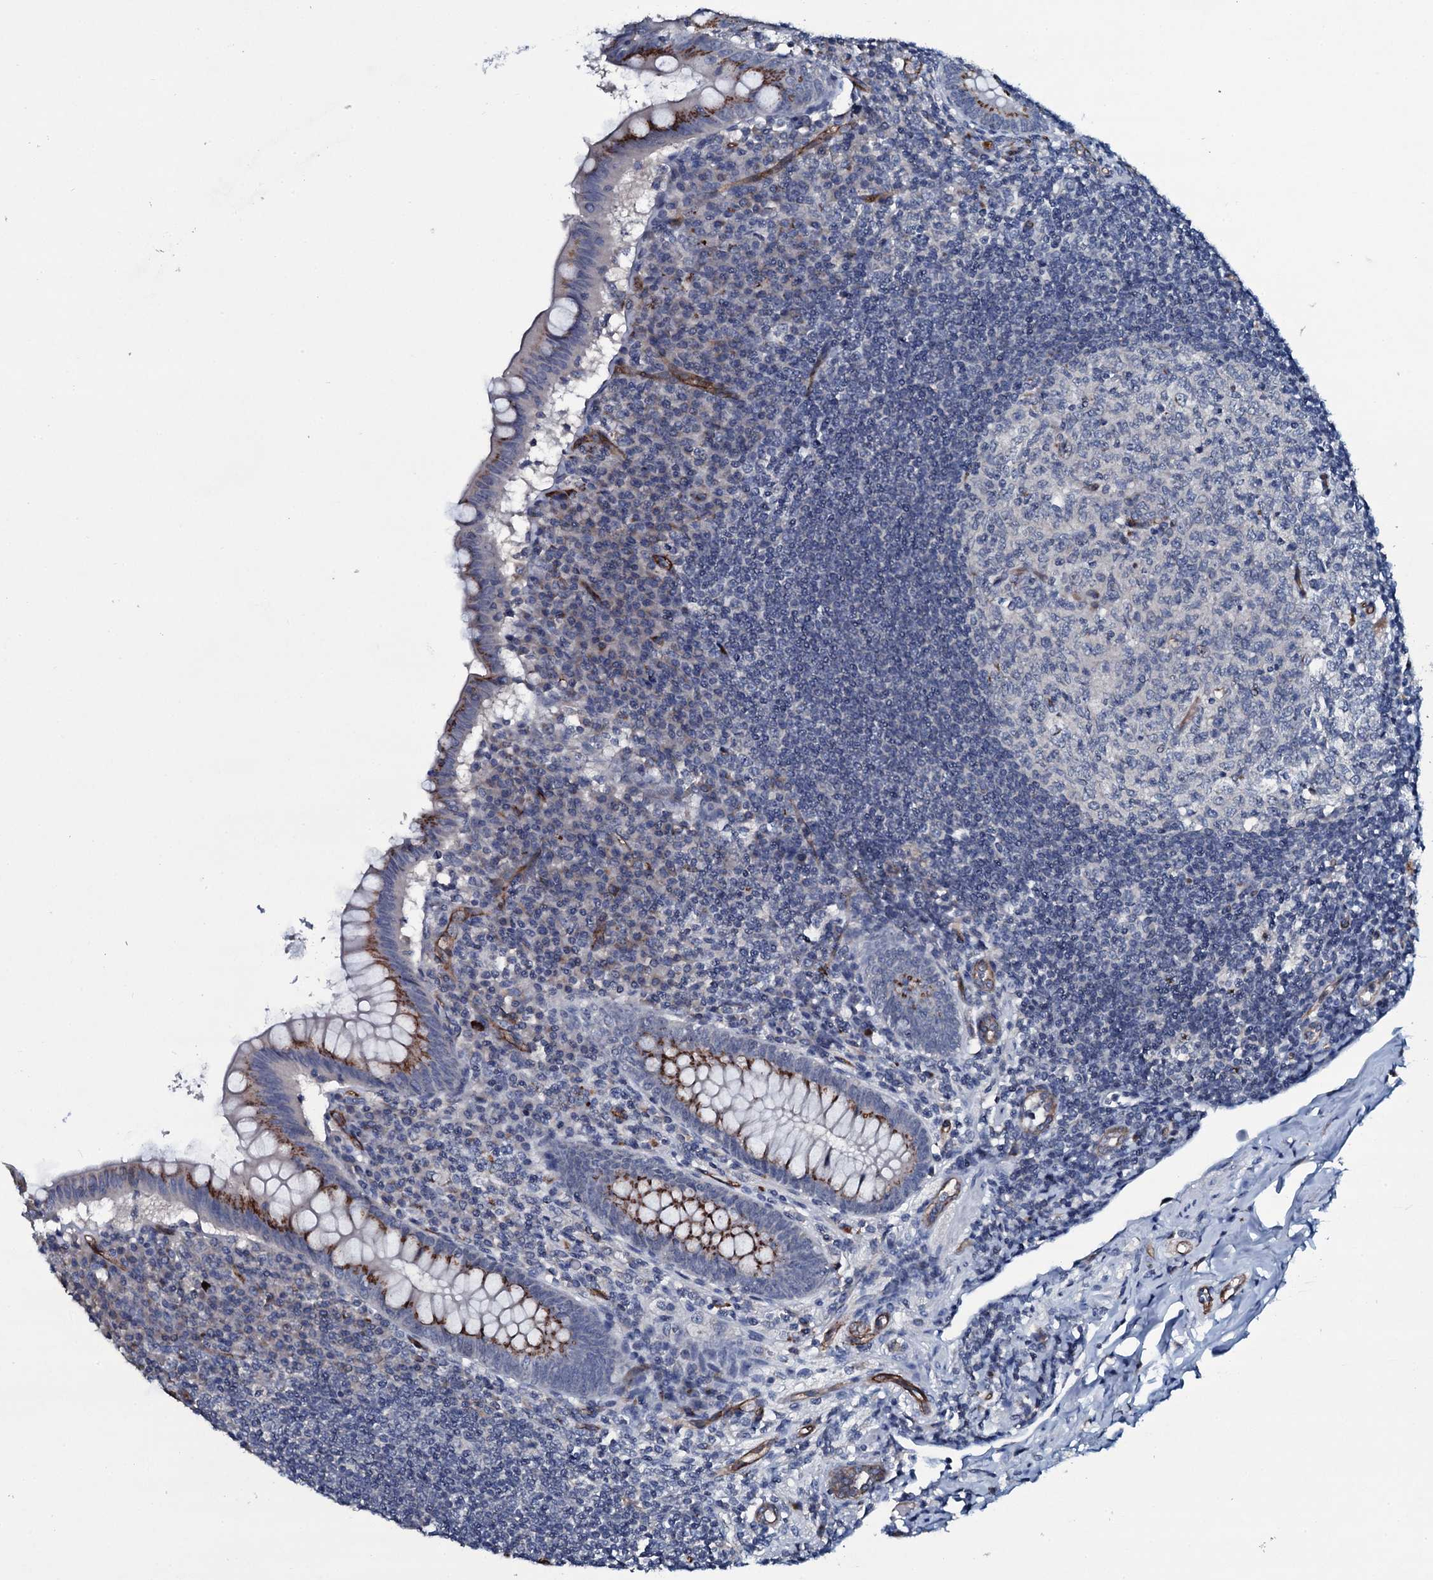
{"staining": {"intensity": "moderate", "quantity": "25%-75%", "location": "cytoplasmic/membranous"}, "tissue": "appendix", "cell_type": "Glandular cells", "image_type": "normal", "snomed": [{"axis": "morphology", "description": "Normal tissue, NOS"}, {"axis": "topography", "description": "Appendix"}], "caption": "Glandular cells demonstrate moderate cytoplasmic/membranous positivity in about 25%-75% of cells in benign appendix.", "gene": "CLEC14A", "patient": {"sex": "female", "age": 33}}